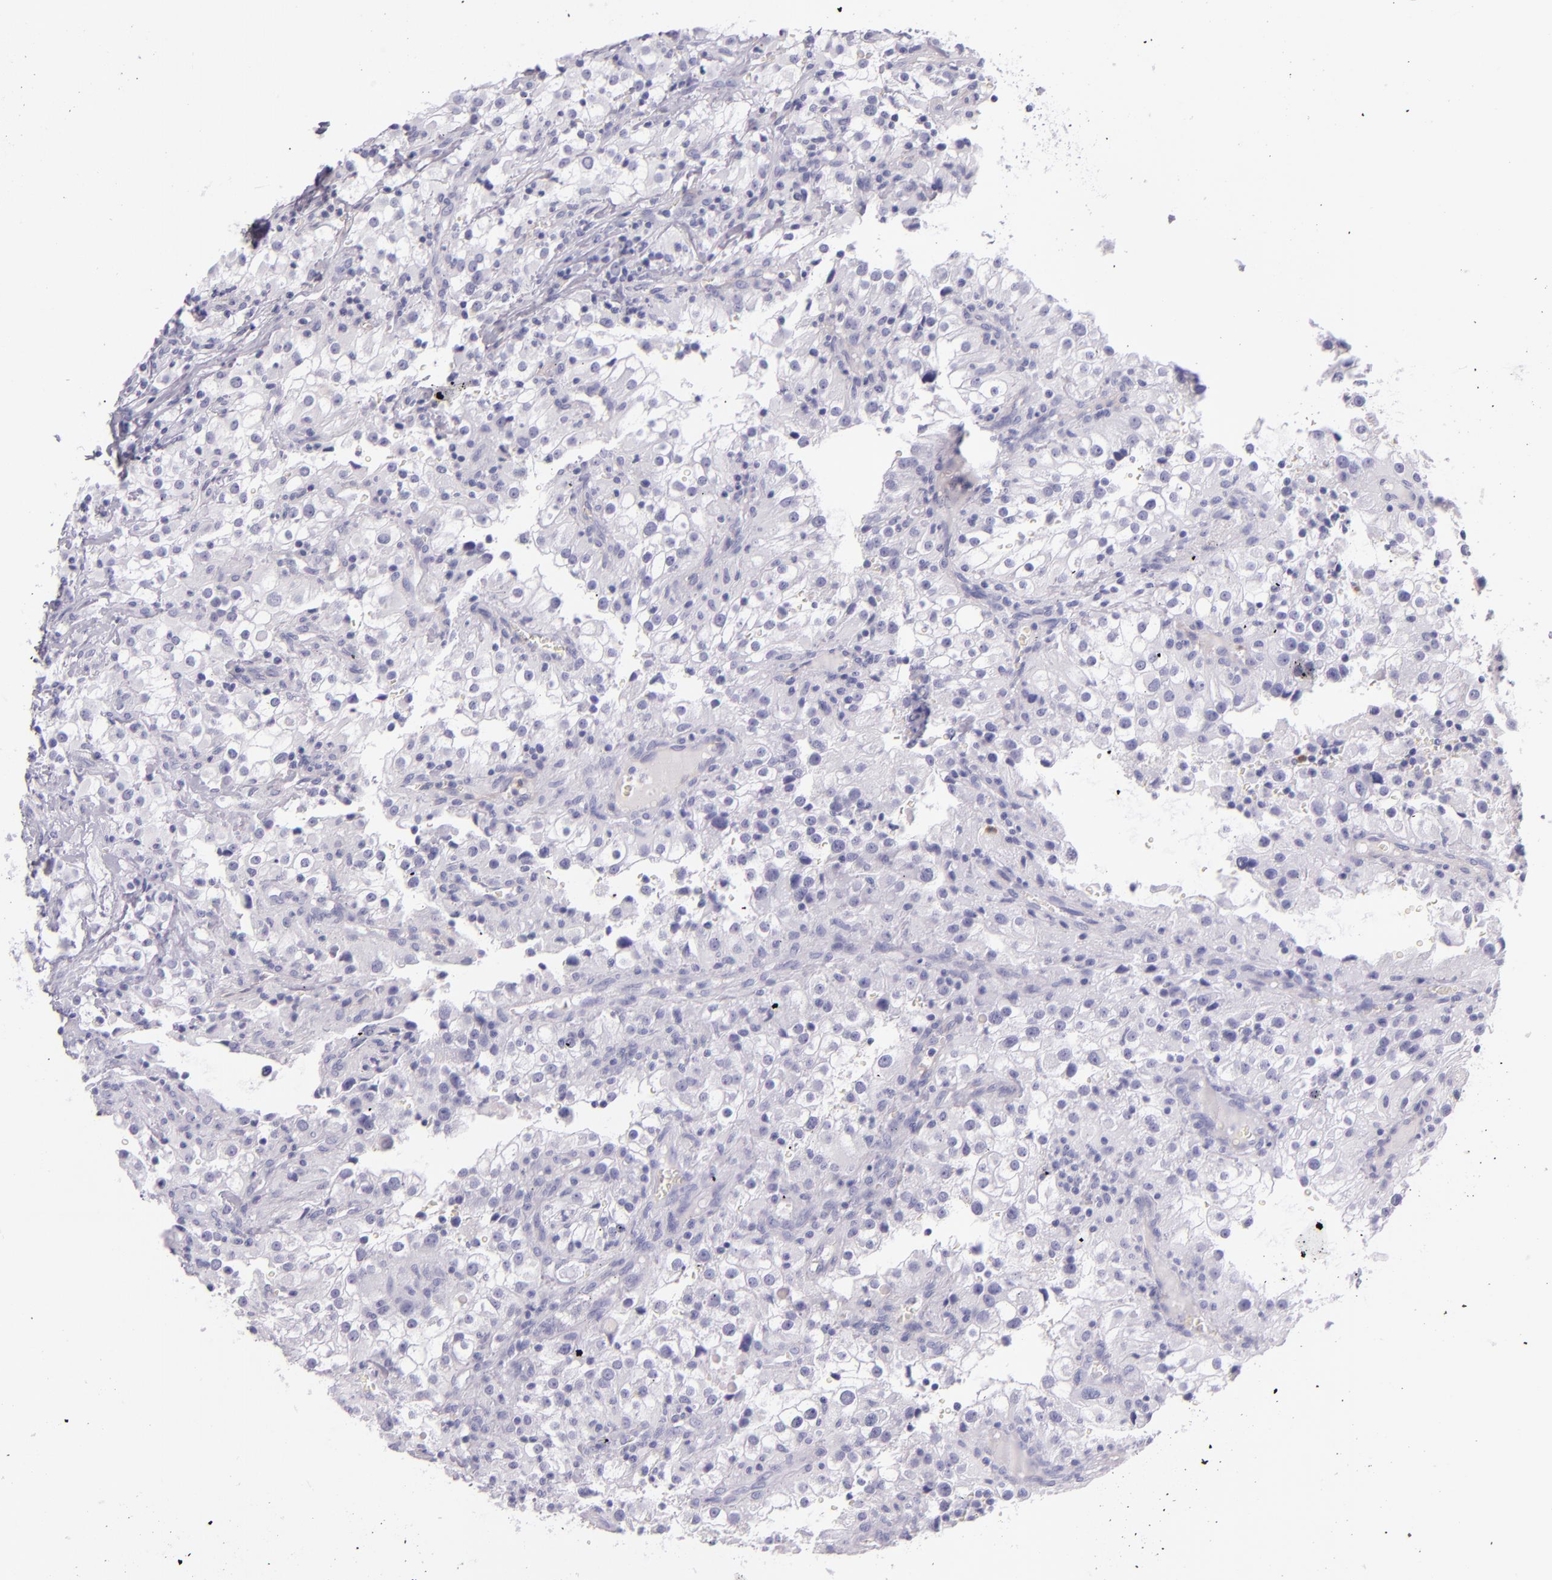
{"staining": {"intensity": "negative", "quantity": "none", "location": "none"}, "tissue": "renal cancer", "cell_type": "Tumor cells", "image_type": "cancer", "snomed": [{"axis": "morphology", "description": "Adenocarcinoma, NOS"}, {"axis": "topography", "description": "Kidney"}], "caption": "Human renal cancer stained for a protein using IHC reveals no expression in tumor cells.", "gene": "CEACAM1", "patient": {"sex": "female", "age": 52}}